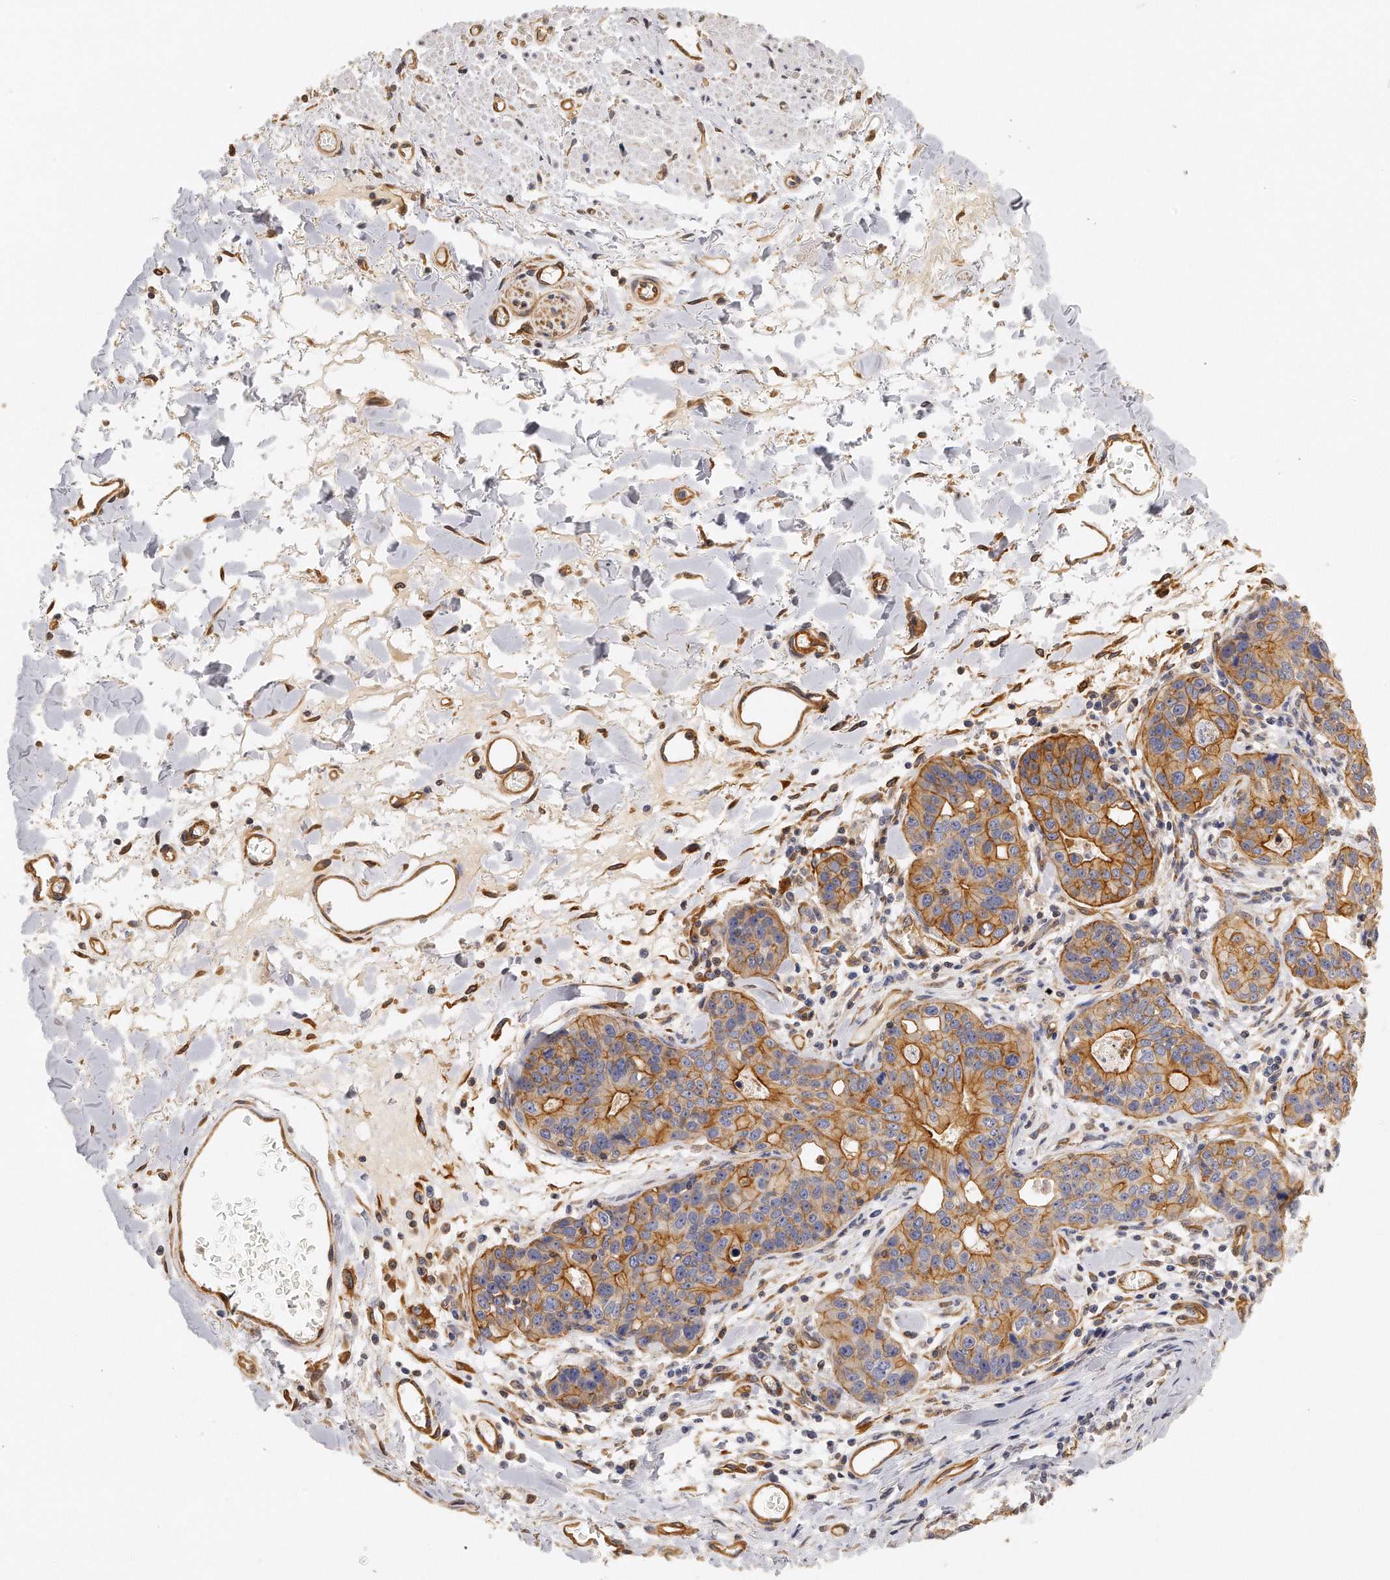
{"staining": {"intensity": "moderate", "quantity": ">75%", "location": "cytoplasmic/membranous"}, "tissue": "stomach cancer", "cell_type": "Tumor cells", "image_type": "cancer", "snomed": [{"axis": "morphology", "description": "Adenocarcinoma, NOS"}, {"axis": "topography", "description": "Esophagus"}, {"axis": "topography", "description": "Stomach"}], "caption": "A brown stain labels moderate cytoplasmic/membranous positivity of a protein in stomach adenocarcinoma tumor cells. (DAB = brown stain, brightfield microscopy at high magnification).", "gene": "CHST7", "patient": {"sex": "male", "age": 74}}